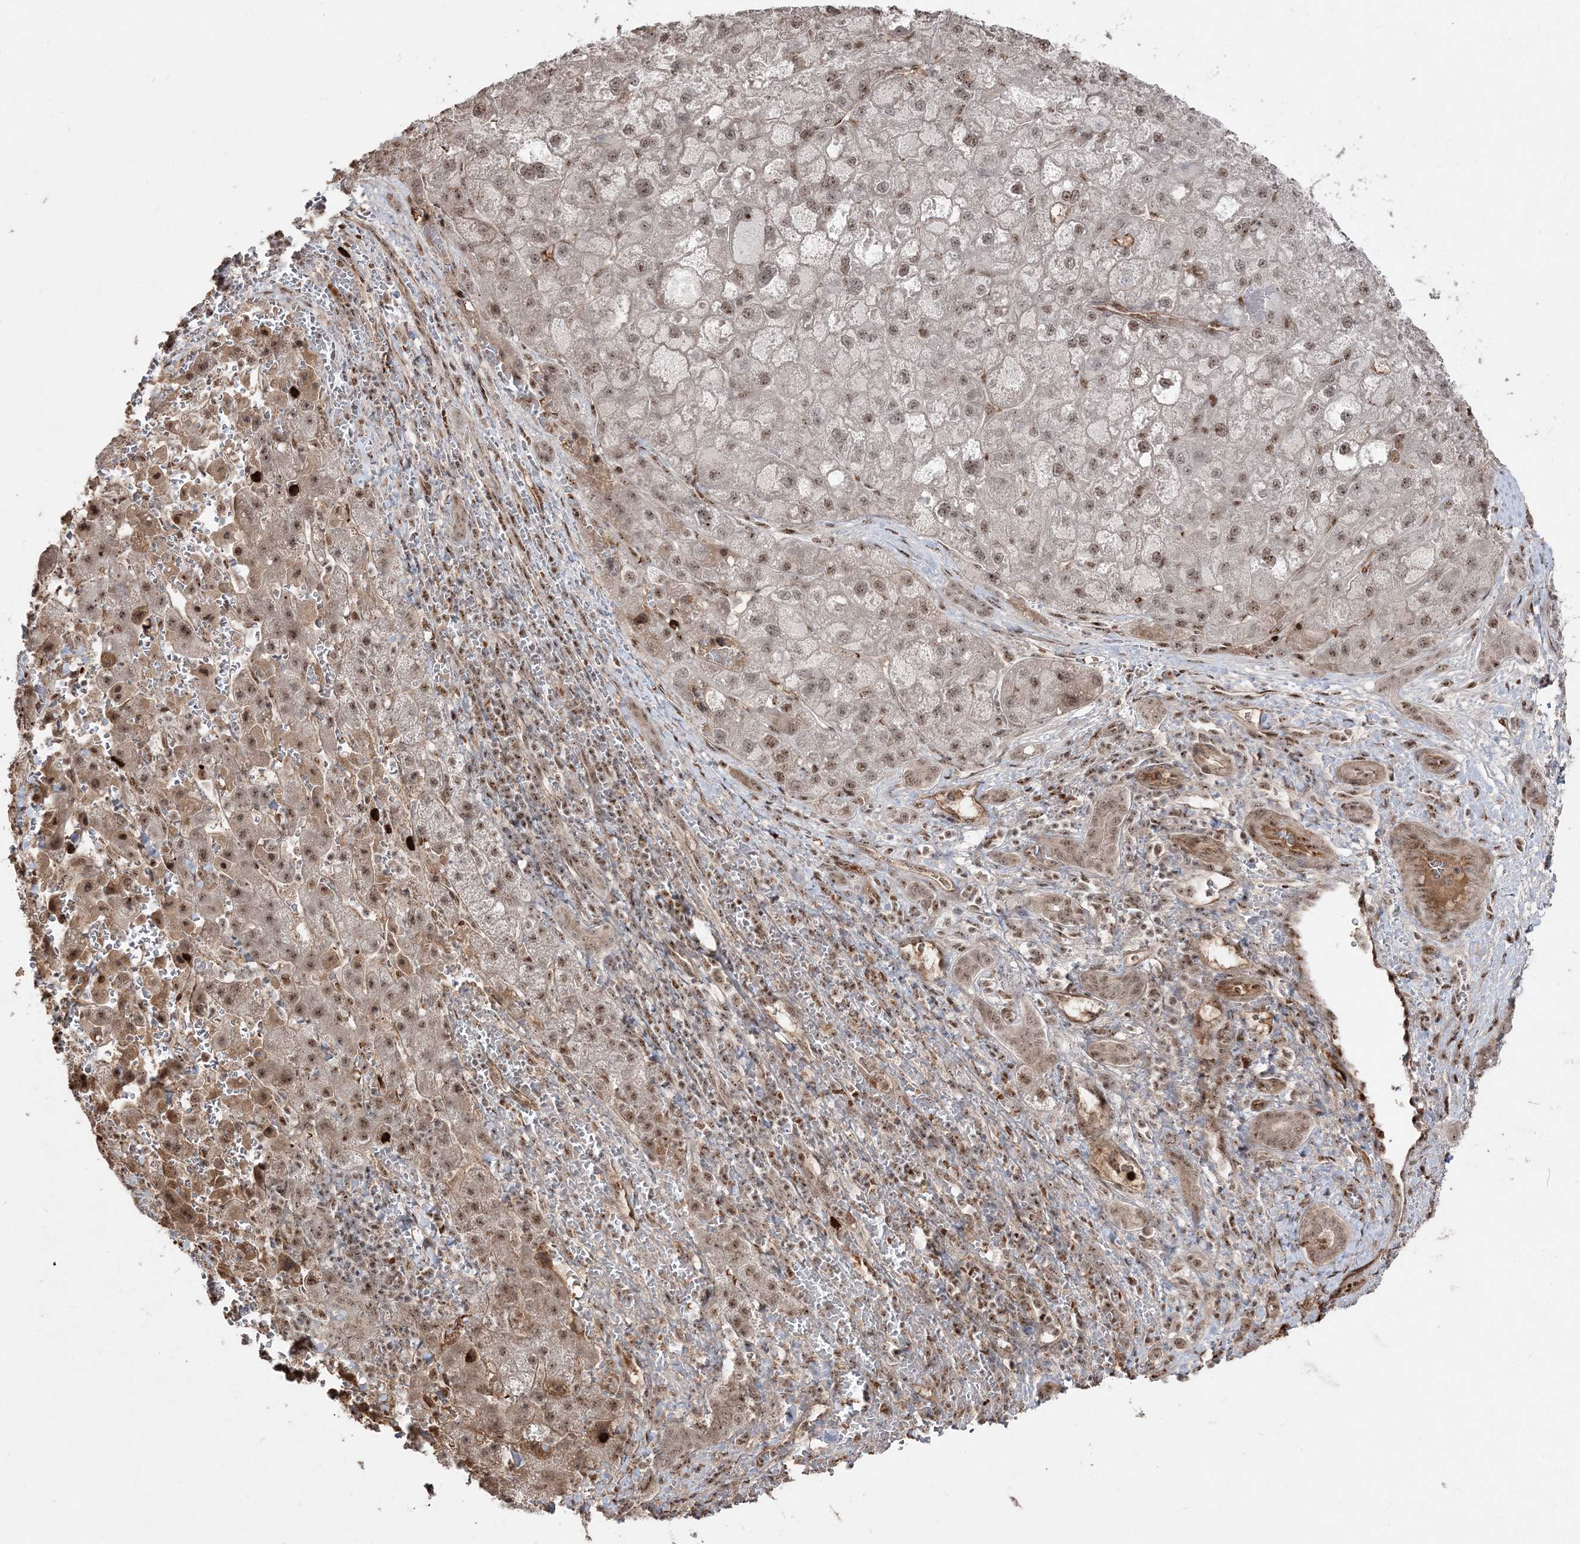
{"staining": {"intensity": "moderate", "quantity": ">75%", "location": "cytoplasmic/membranous,nuclear"}, "tissue": "liver cancer", "cell_type": "Tumor cells", "image_type": "cancer", "snomed": [{"axis": "morphology", "description": "Carcinoma, Hepatocellular, NOS"}, {"axis": "topography", "description": "Liver"}], "caption": "Moderate cytoplasmic/membranous and nuclear staining is identified in approximately >75% of tumor cells in liver cancer.", "gene": "RBM17", "patient": {"sex": "male", "age": 57}}